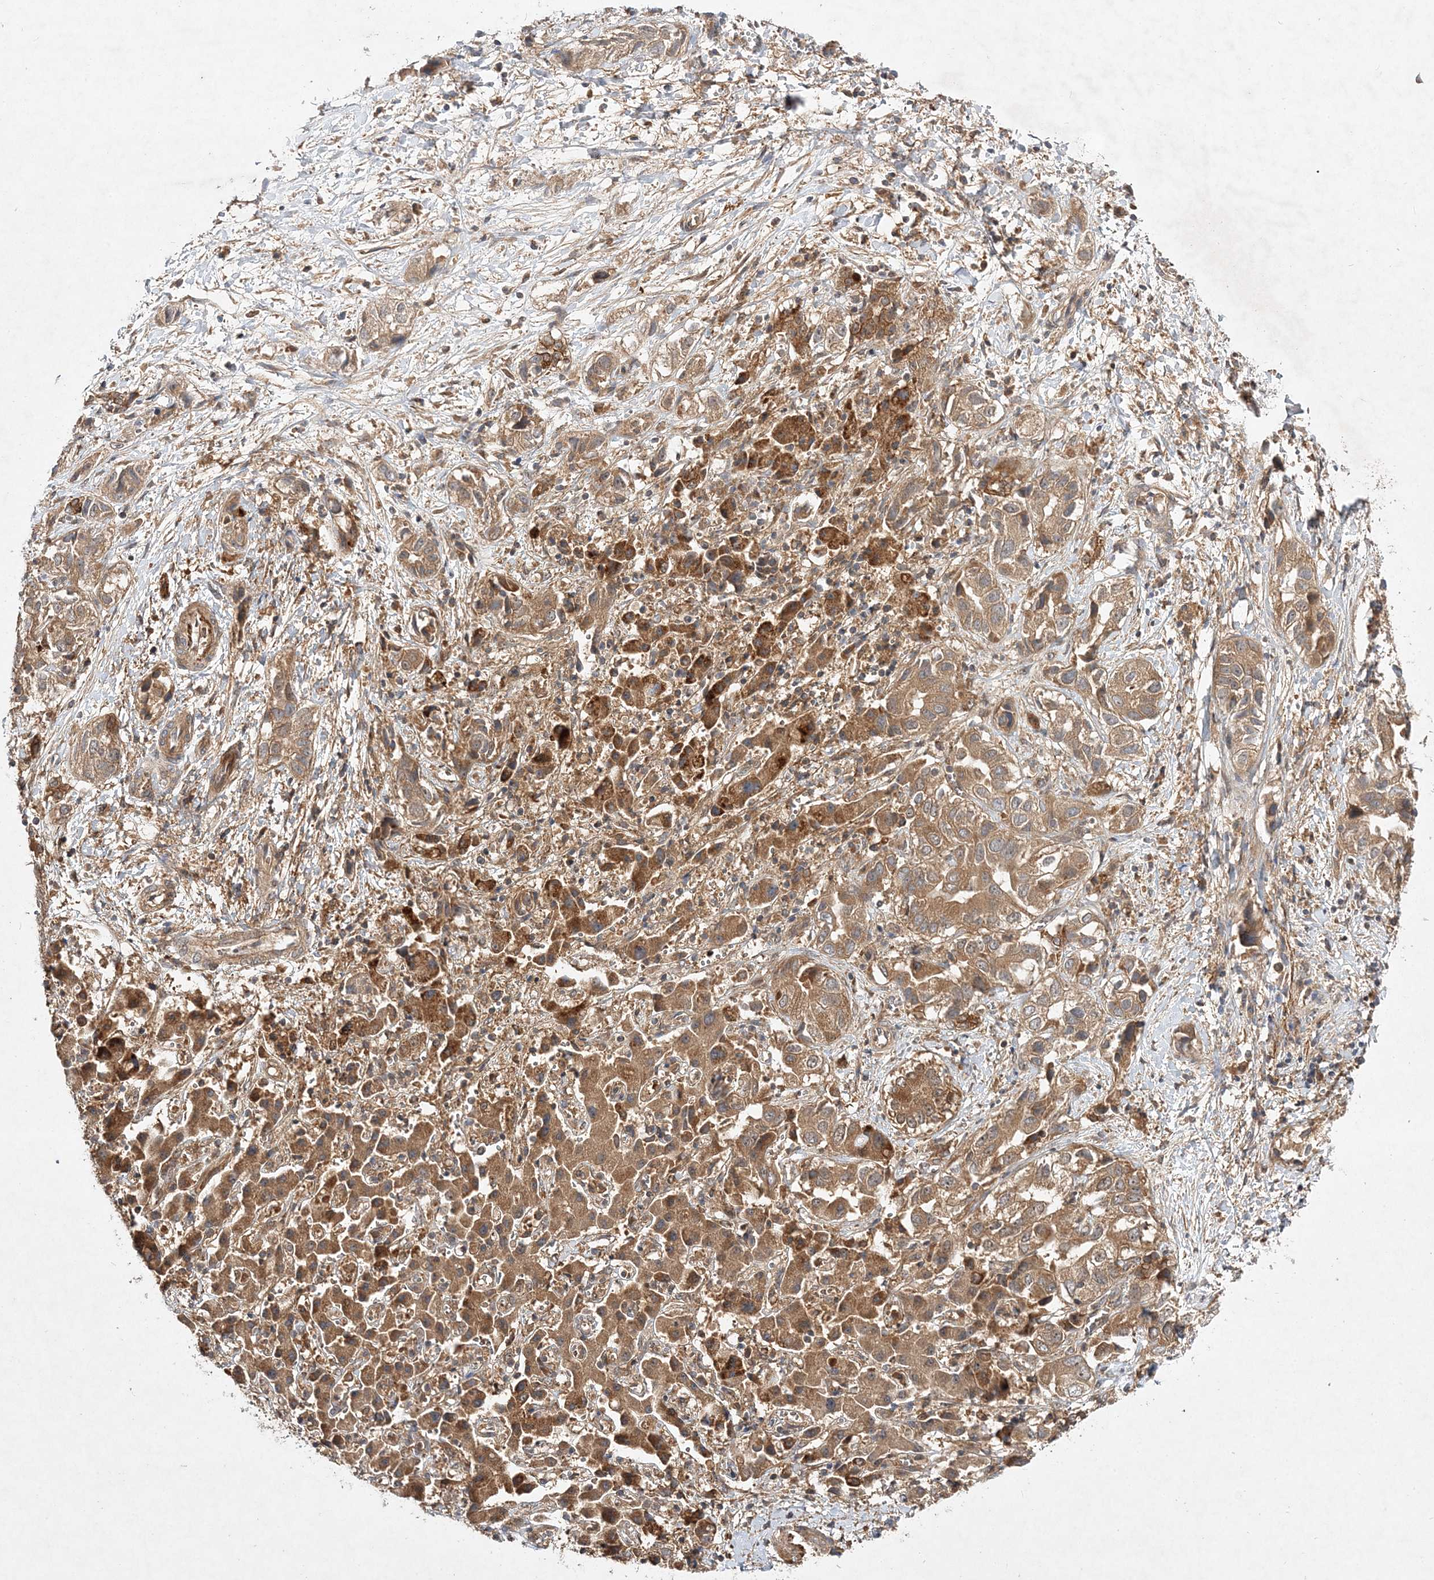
{"staining": {"intensity": "moderate", "quantity": ">75%", "location": "cytoplasmic/membranous"}, "tissue": "liver cancer", "cell_type": "Tumor cells", "image_type": "cancer", "snomed": [{"axis": "morphology", "description": "Cholangiocarcinoma"}, {"axis": "topography", "description": "Liver"}], "caption": "Protein staining of liver cancer (cholangiocarcinoma) tissue shows moderate cytoplasmic/membranous expression in approximately >75% of tumor cells.", "gene": "TMEM9B", "patient": {"sex": "female", "age": 52}}